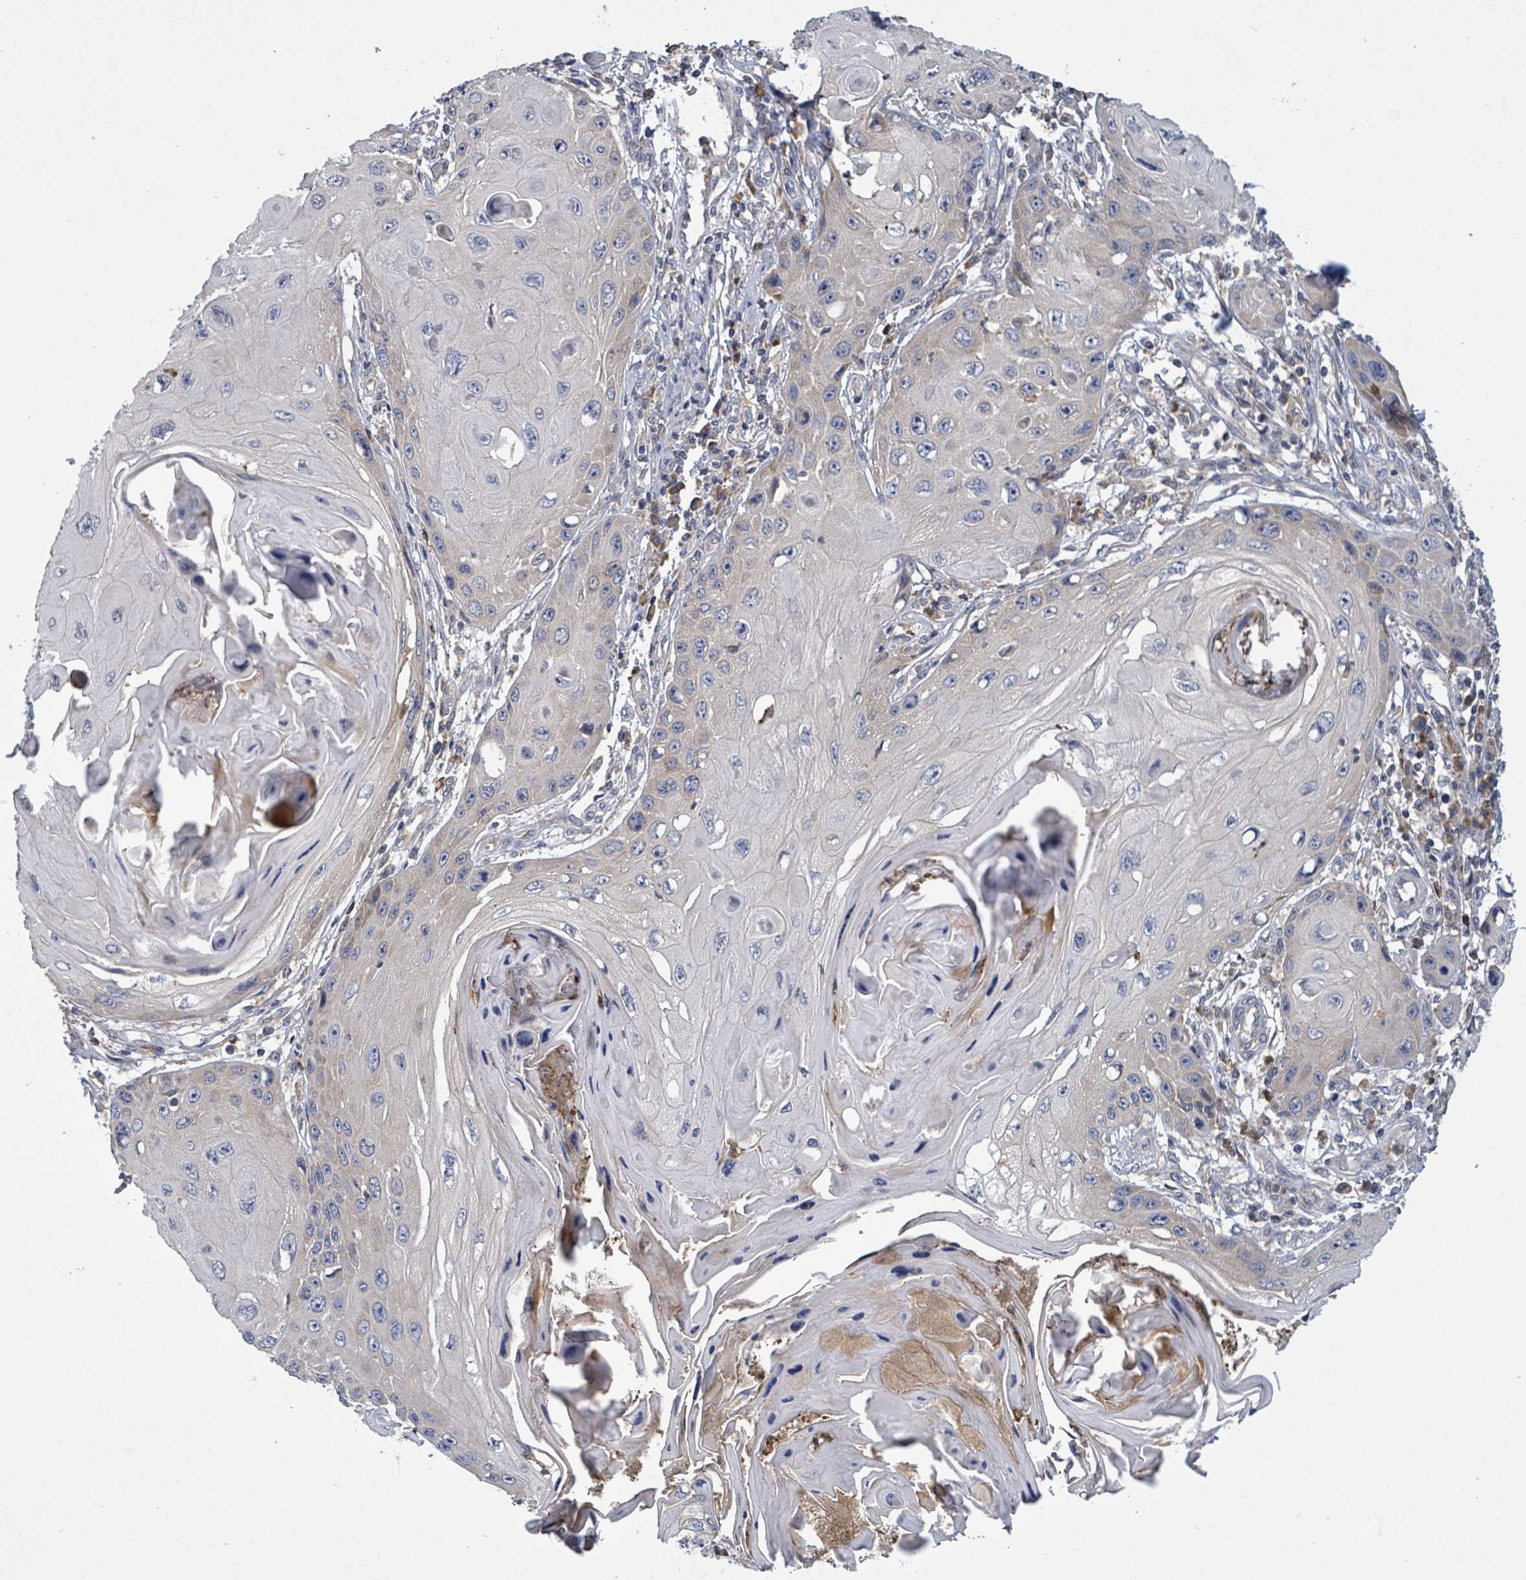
{"staining": {"intensity": "moderate", "quantity": "<25%", "location": "cytoplasmic/membranous"}, "tissue": "skin cancer", "cell_type": "Tumor cells", "image_type": "cancer", "snomed": [{"axis": "morphology", "description": "Squamous cell carcinoma, NOS"}, {"axis": "topography", "description": "Skin"}, {"axis": "topography", "description": "Vulva"}], "caption": "An immunohistochemistry (IHC) micrograph of tumor tissue is shown. Protein staining in brown shows moderate cytoplasmic/membranous positivity in squamous cell carcinoma (skin) within tumor cells.", "gene": "SERPINE3", "patient": {"sex": "female", "age": 44}}